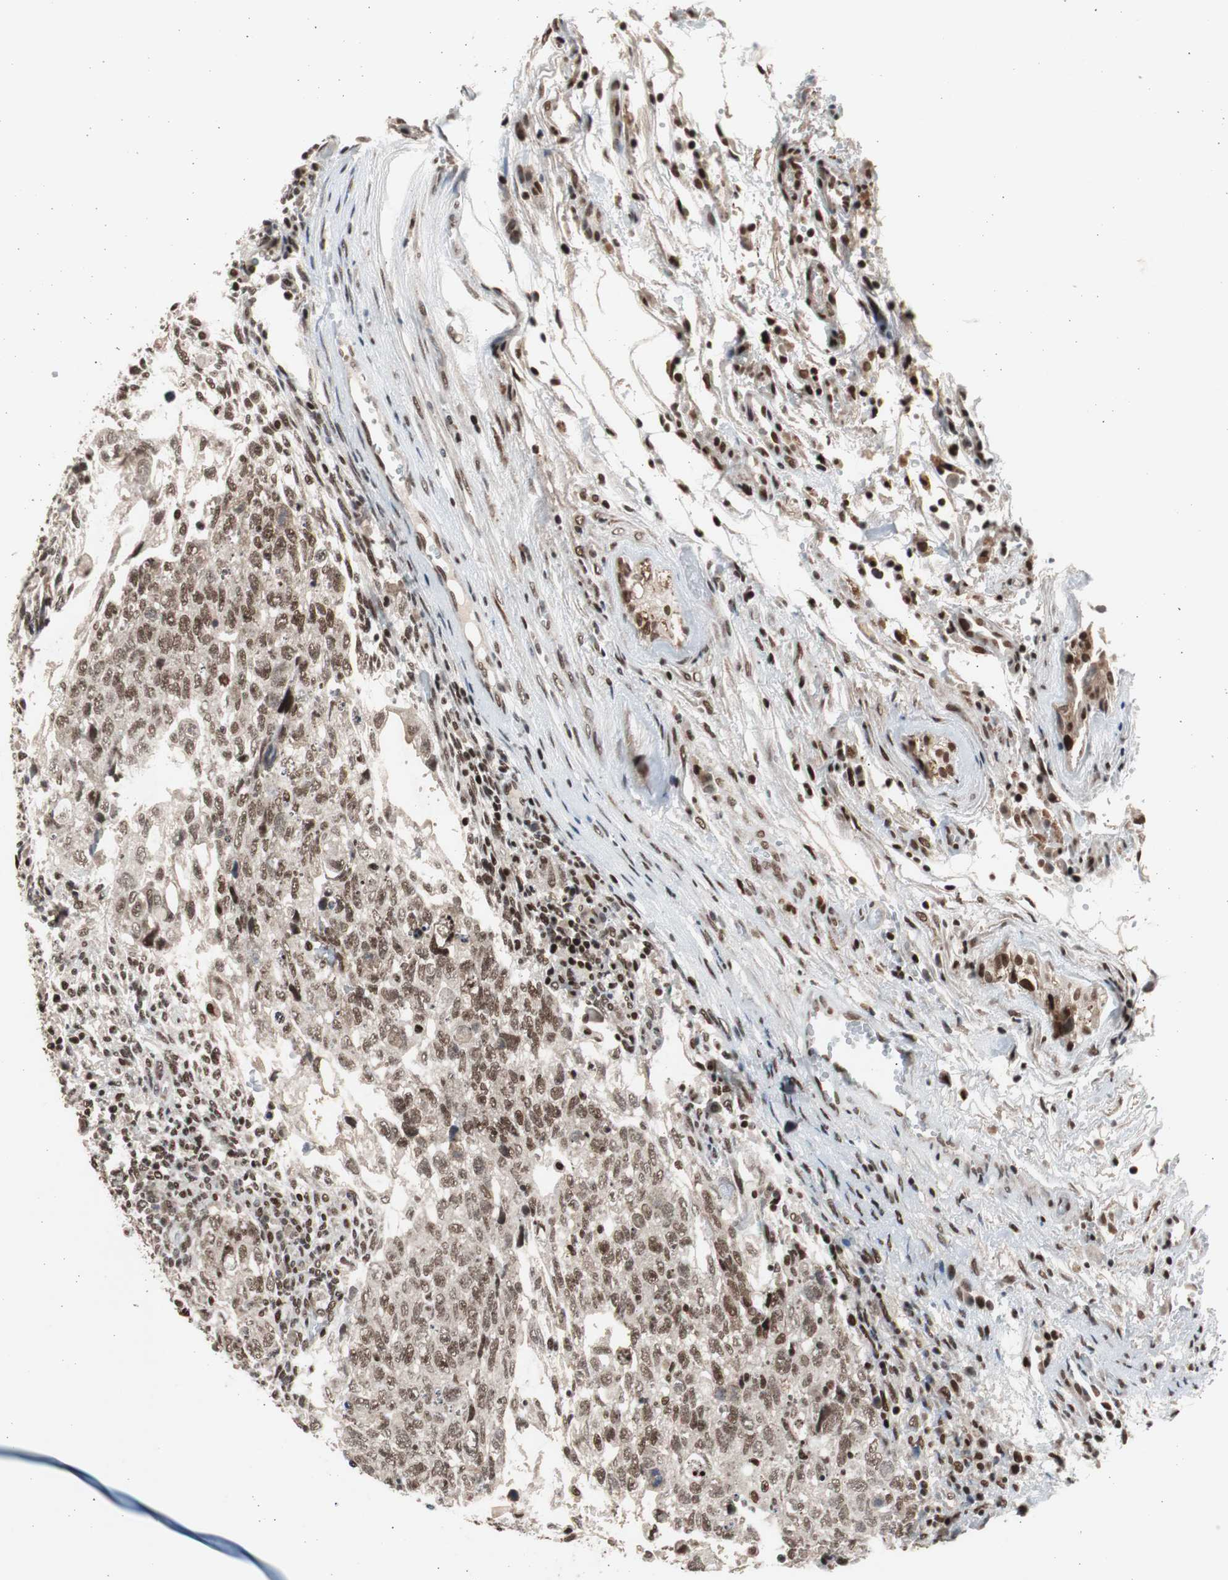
{"staining": {"intensity": "moderate", "quantity": ">75%", "location": "nuclear"}, "tissue": "testis cancer", "cell_type": "Tumor cells", "image_type": "cancer", "snomed": [{"axis": "morphology", "description": "Normal tissue, NOS"}, {"axis": "morphology", "description": "Carcinoma, Embryonal, NOS"}, {"axis": "topography", "description": "Testis"}], "caption": "A brown stain shows moderate nuclear positivity of a protein in testis embryonal carcinoma tumor cells.", "gene": "RPA1", "patient": {"sex": "male", "age": 36}}